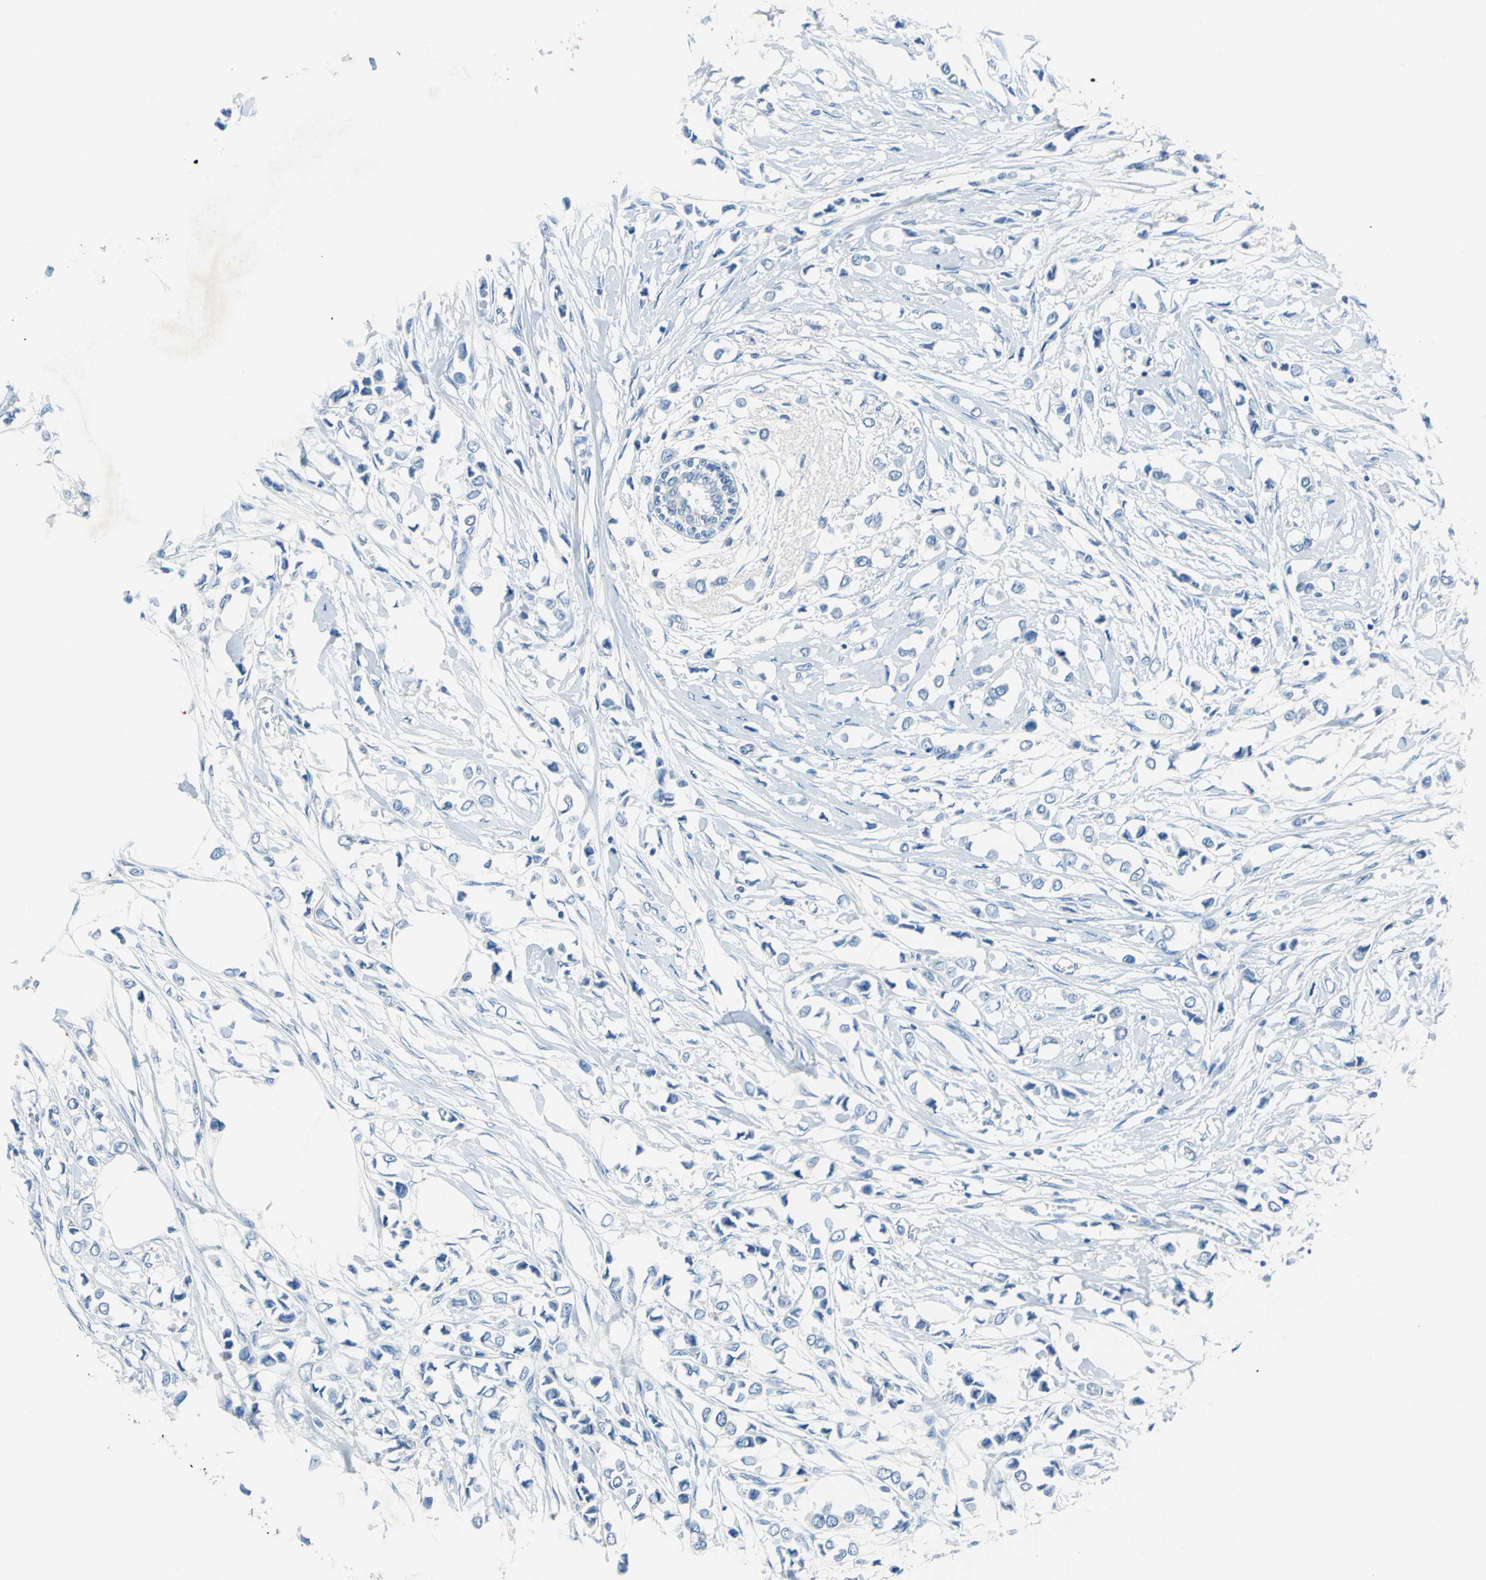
{"staining": {"intensity": "negative", "quantity": "none", "location": "none"}, "tissue": "breast cancer", "cell_type": "Tumor cells", "image_type": "cancer", "snomed": [{"axis": "morphology", "description": "Lobular carcinoma"}, {"axis": "topography", "description": "Breast"}], "caption": "The photomicrograph reveals no staining of tumor cells in lobular carcinoma (breast).", "gene": "TEX264", "patient": {"sex": "female", "age": 51}}